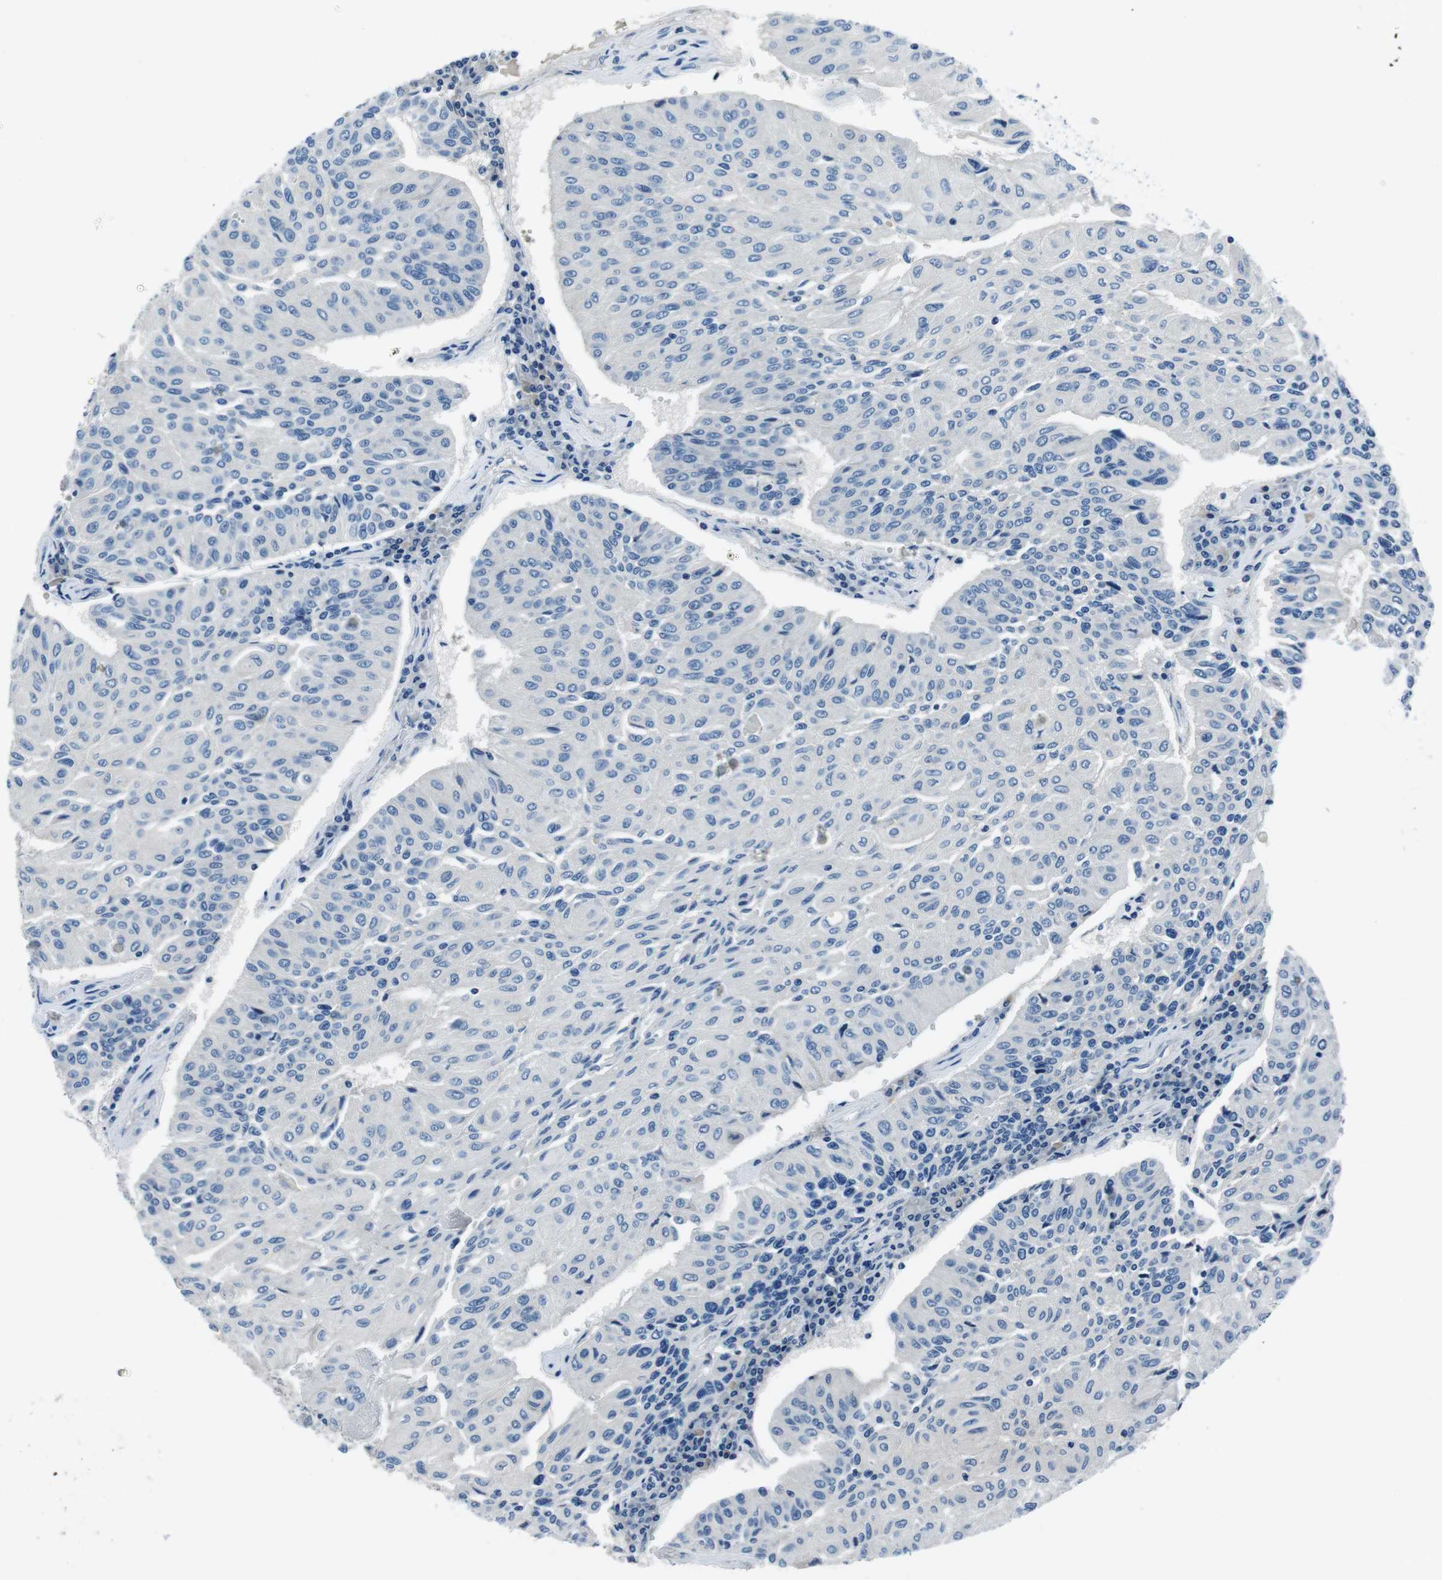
{"staining": {"intensity": "negative", "quantity": "none", "location": "none"}, "tissue": "urothelial cancer", "cell_type": "Tumor cells", "image_type": "cancer", "snomed": [{"axis": "morphology", "description": "Urothelial carcinoma, High grade"}, {"axis": "topography", "description": "Urinary bladder"}], "caption": "The immunohistochemistry (IHC) image has no significant staining in tumor cells of high-grade urothelial carcinoma tissue. (Stains: DAB (3,3'-diaminobenzidine) immunohistochemistry (IHC) with hematoxylin counter stain, Microscopy: brightfield microscopy at high magnification).", "gene": "CASQ1", "patient": {"sex": "male", "age": 66}}